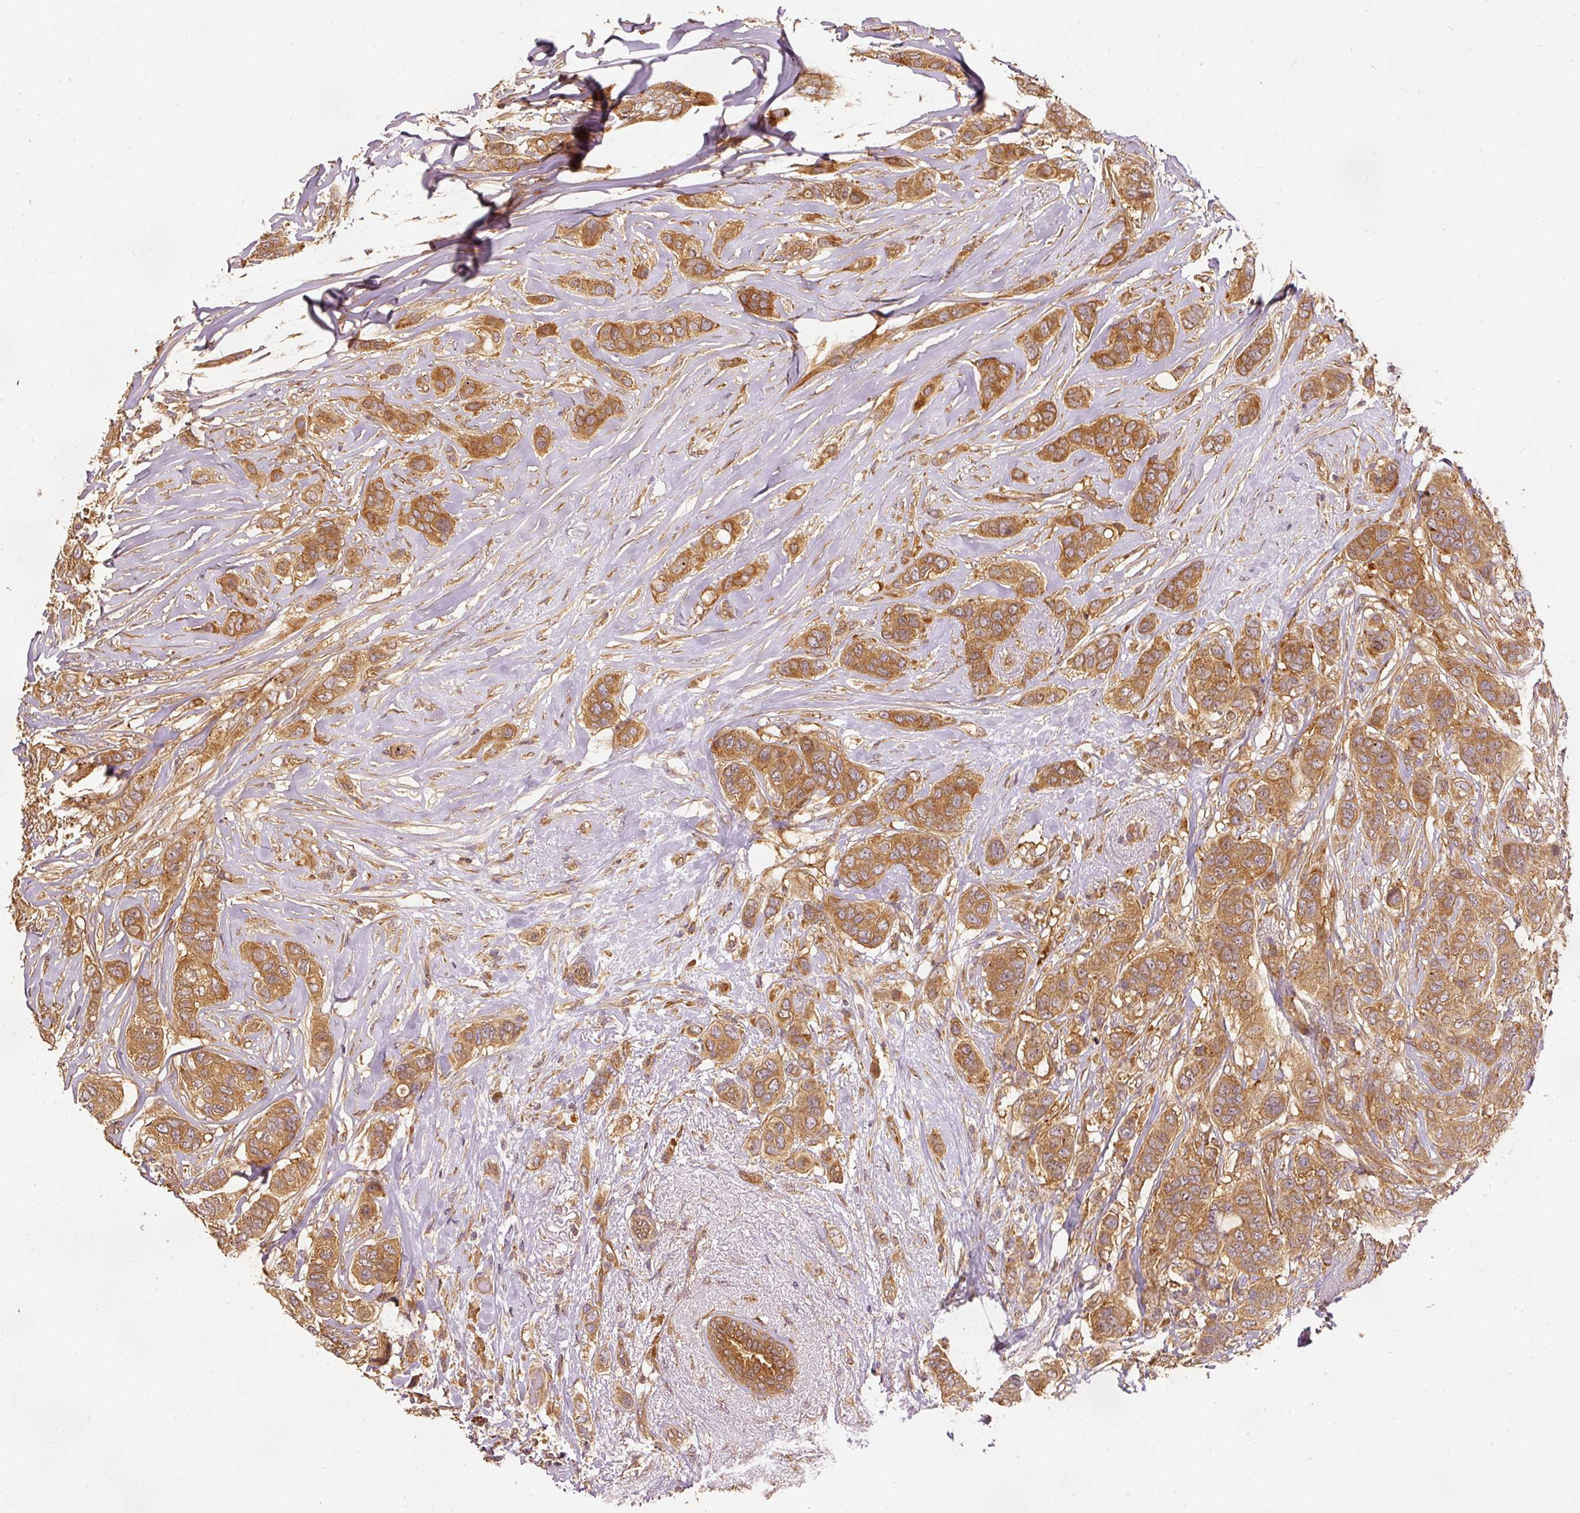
{"staining": {"intensity": "moderate", "quantity": ">75%", "location": "cytoplasmic/membranous"}, "tissue": "breast cancer", "cell_type": "Tumor cells", "image_type": "cancer", "snomed": [{"axis": "morphology", "description": "Lobular carcinoma"}, {"axis": "topography", "description": "Breast"}], "caption": "Immunohistochemistry staining of lobular carcinoma (breast), which exhibits medium levels of moderate cytoplasmic/membranous staining in approximately >75% of tumor cells indicating moderate cytoplasmic/membranous protein positivity. The staining was performed using DAB (brown) for protein detection and nuclei were counterstained in hematoxylin (blue).", "gene": "EIF3B", "patient": {"sex": "female", "age": 51}}